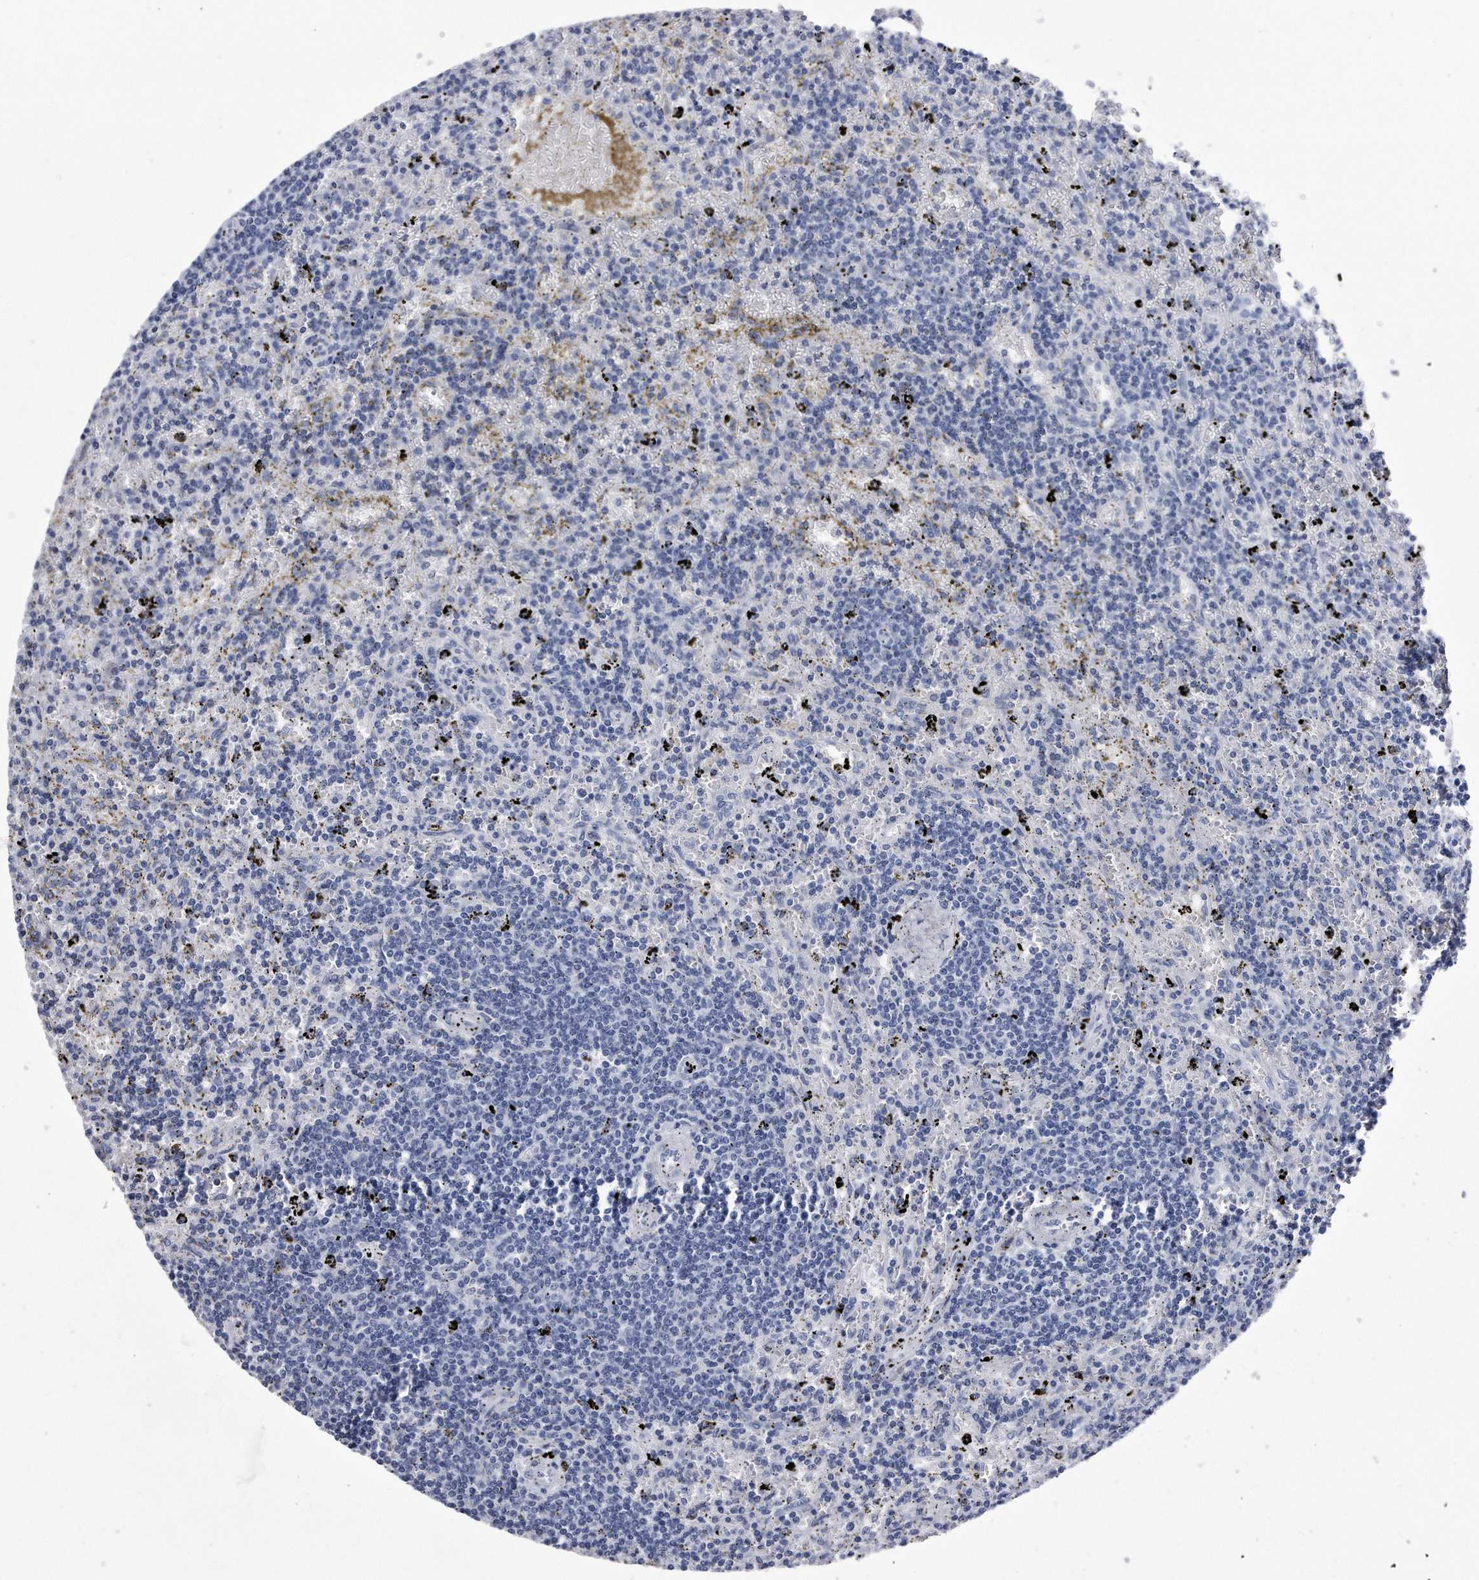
{"staining": {"intensity": "negative", "quantity": "none", "location": "none"}, "tissue": "lymphoma", "cell_type": "Tumor cells", "image_type": "cancer", "snomed": [{"axis": "morphology", "description": "Malignant lymphoma, non-Hodgkin's type, Low grade"}, {"axis": "topography", "description": "Spleen"}], "caption": "Protein analysis of malignant lymphoma, non-Hodgkin's type (low-grade) exhibits no significant expression in tumor cells.", "gene": "KCTD8", "patient": {"sex": "male", "age": 76}}